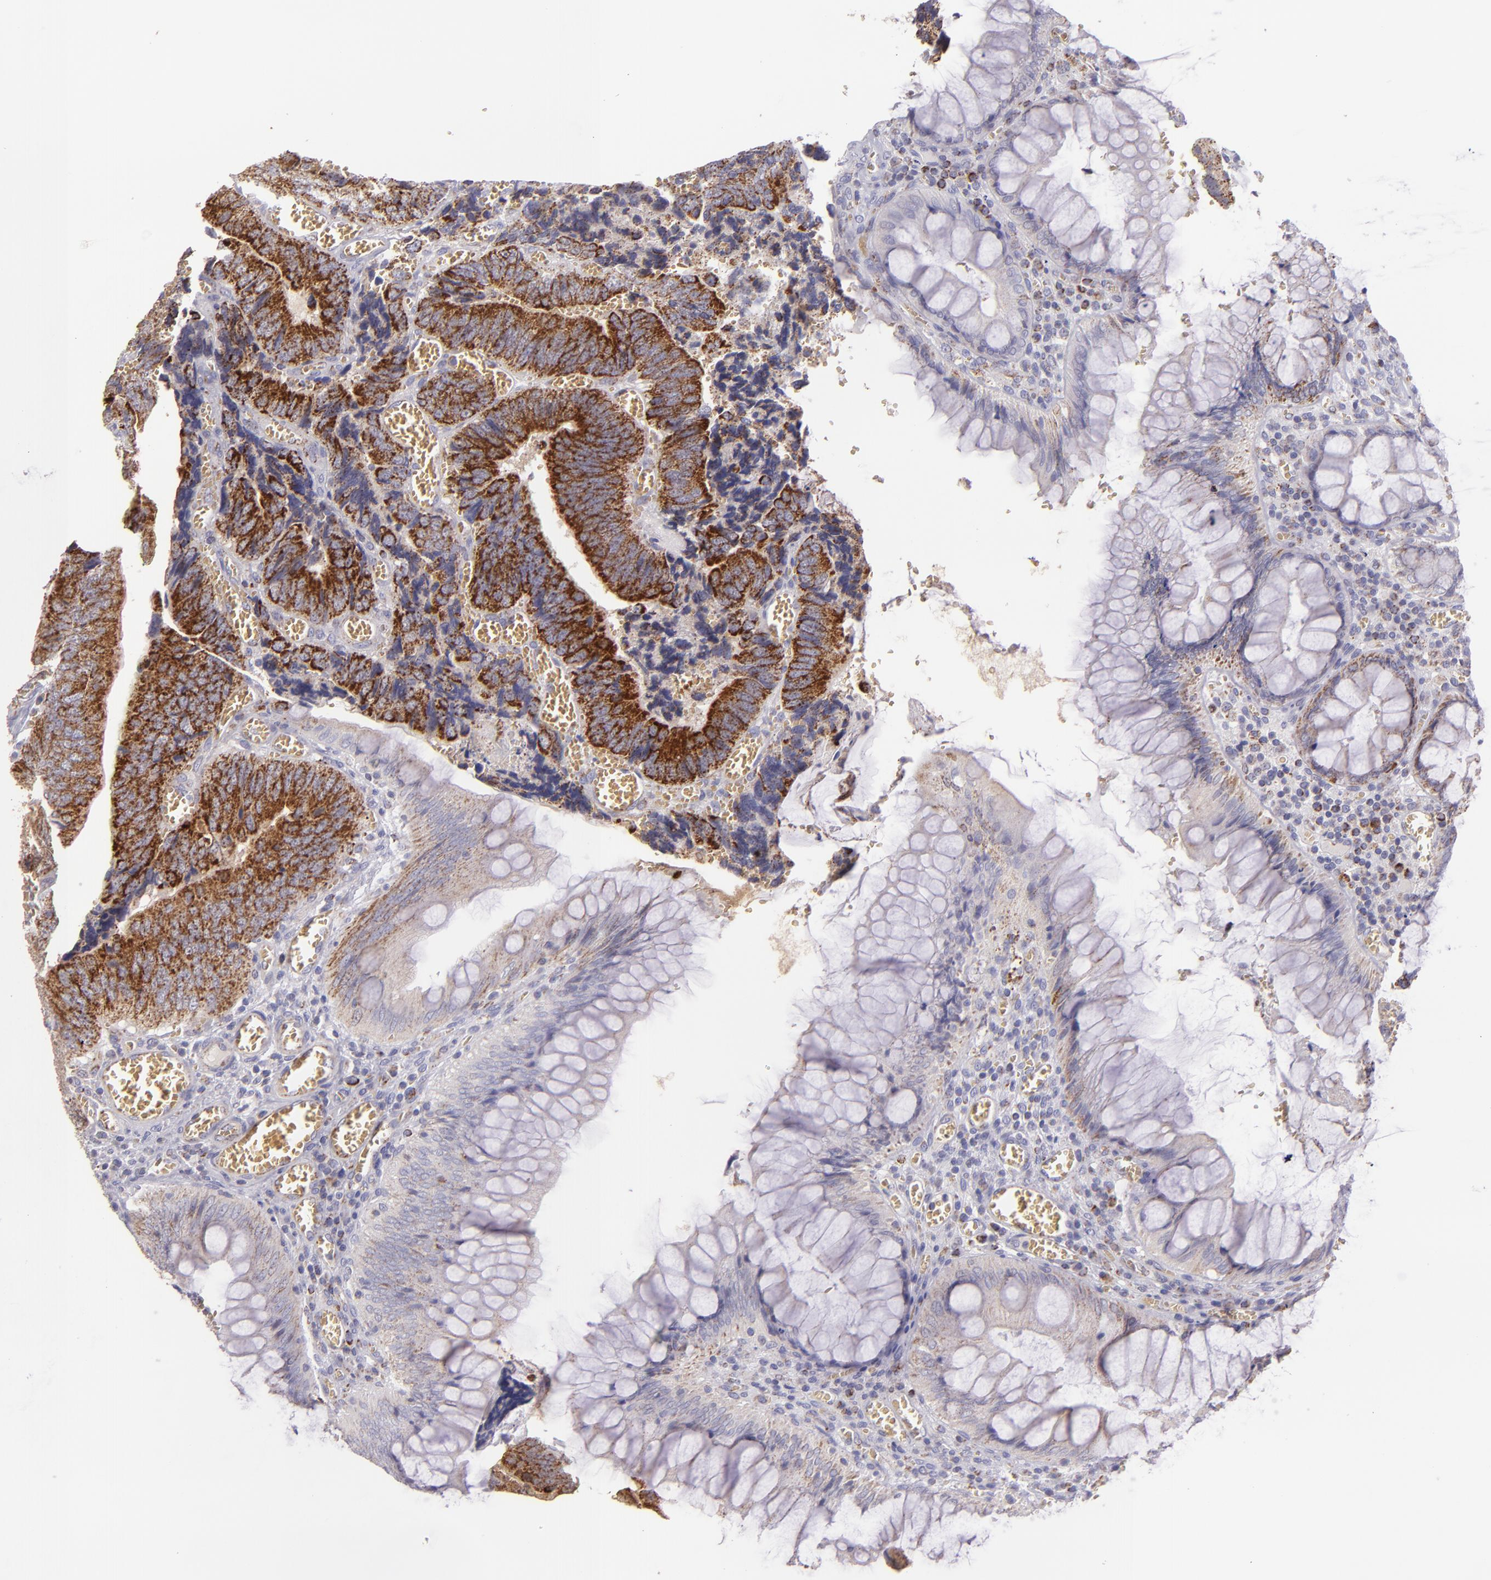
{"staining": {"intensity": "strong", "quantity": ">75%", "location": "cytoplasmic/membranous"}, "tissue": "colorectal cancer", "cell_type": "Tumor cells", "image_type": "cancer", "snomed": [{"axis": "morphology", "description": "Adenocarcinoma, NOS"}, {"axis": "topography", "description": "Colon"}], "caption": "Colorectal cancer (adenocarcinoma) was stained to show a protein in brown. There is high levels of strong cytoplasmic/membranous positivity in approximately >75% of tumor cells. Using DAB (3,3'-diaminobenzidine) (brown) and hematoxylin (blue) stains, captured at high magnification using brightfield microscopy.", "gene": "HSPD1", "patient": {"sex": "male", "age": 72}}